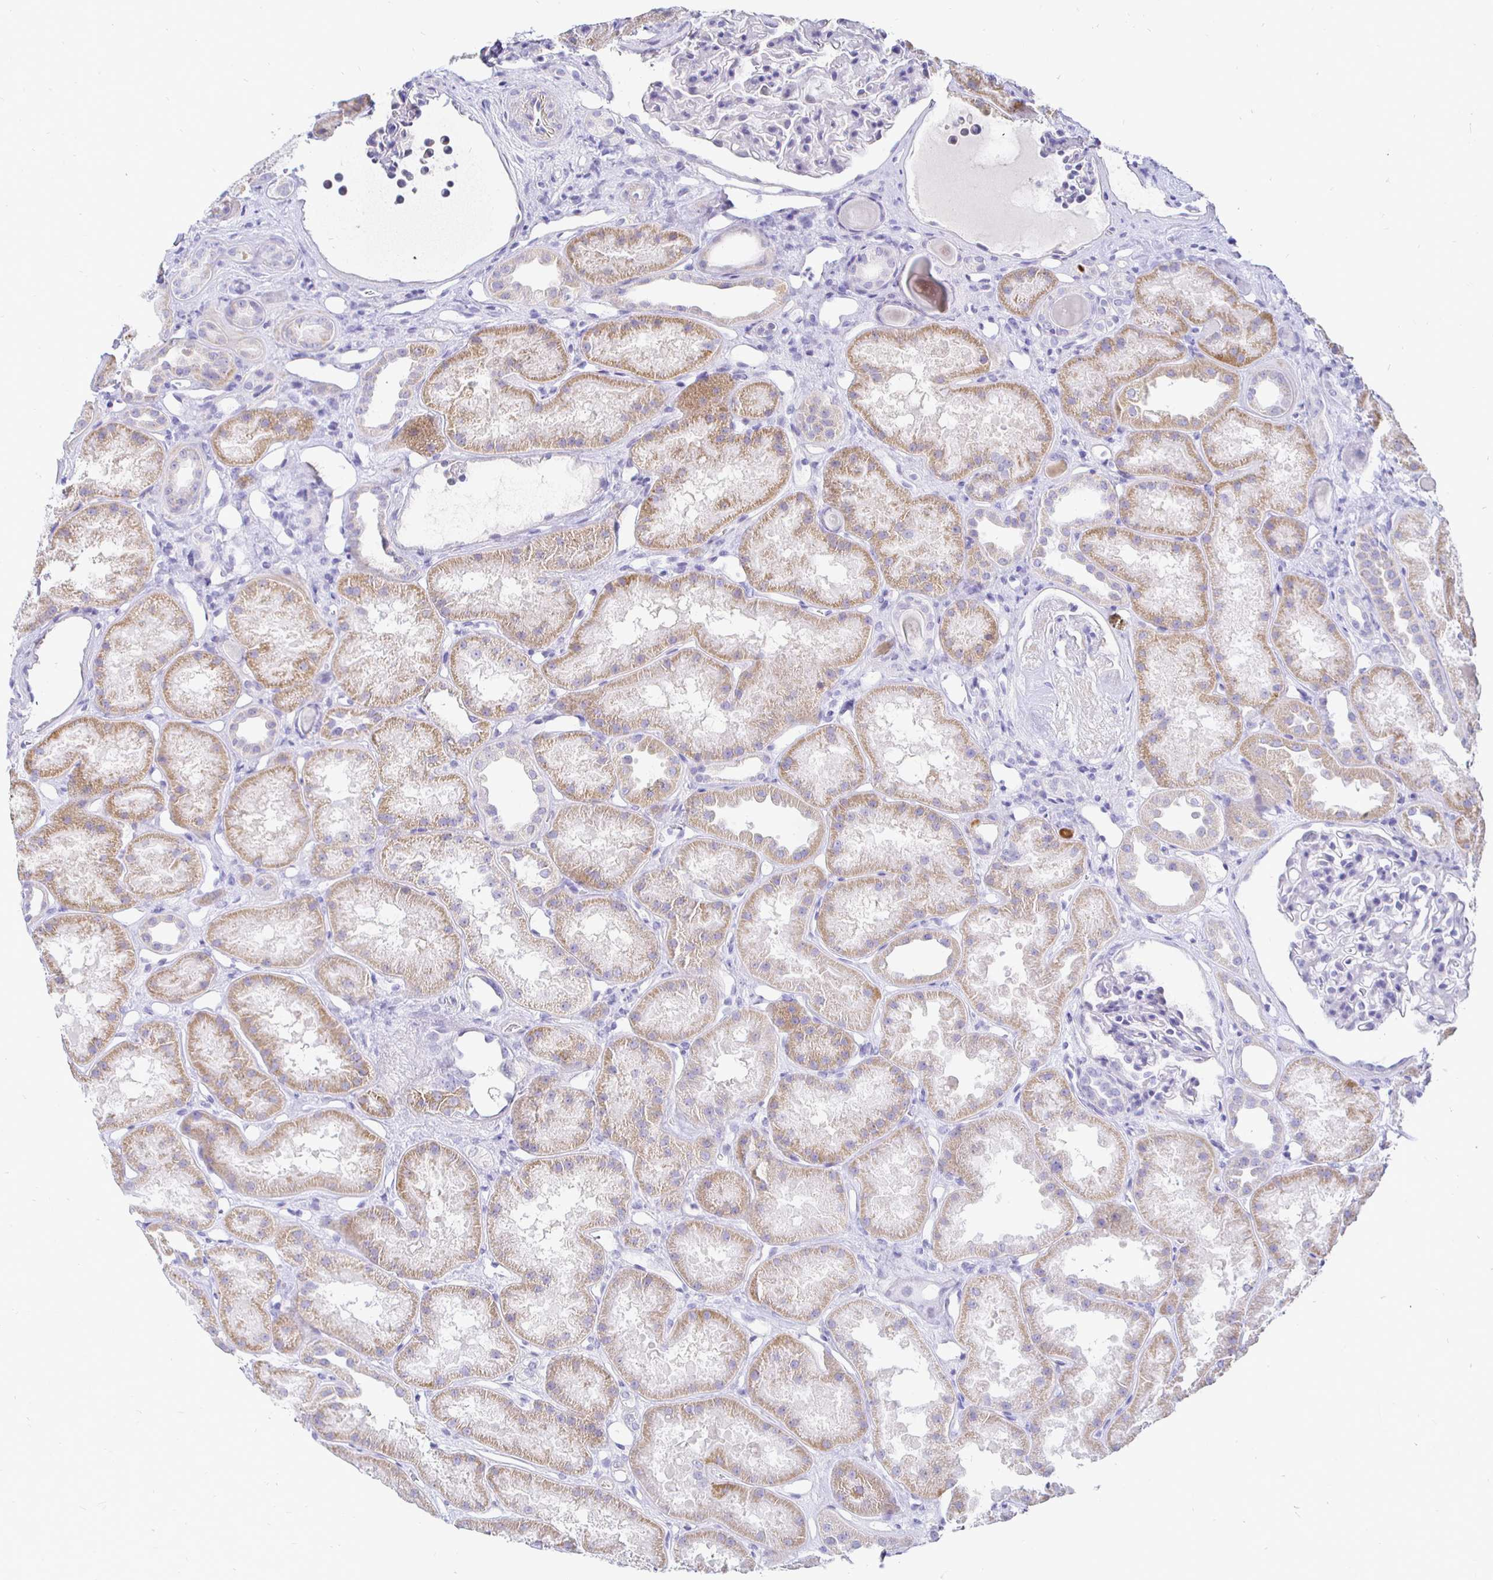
{"staining": {"intensity": "negative", "quantity": "none", "location": "none"}, "tissue": "kidney", "cell_type": "Cells in glomeruli", "image_type": "normal", "snomed": [{"axis": "morphology", "description": "Normal tissue, NOS"}, {"axis": "topography", "description": "Kidney"}], "caption": "High power microscopy histopathology image of an immunohistochemistry histopathology image of unremarkable kidney, revealing no significant positivity in cells in glomeruli.", "gene": "CR2", "patient": {"sex": "male", "age": 61}}